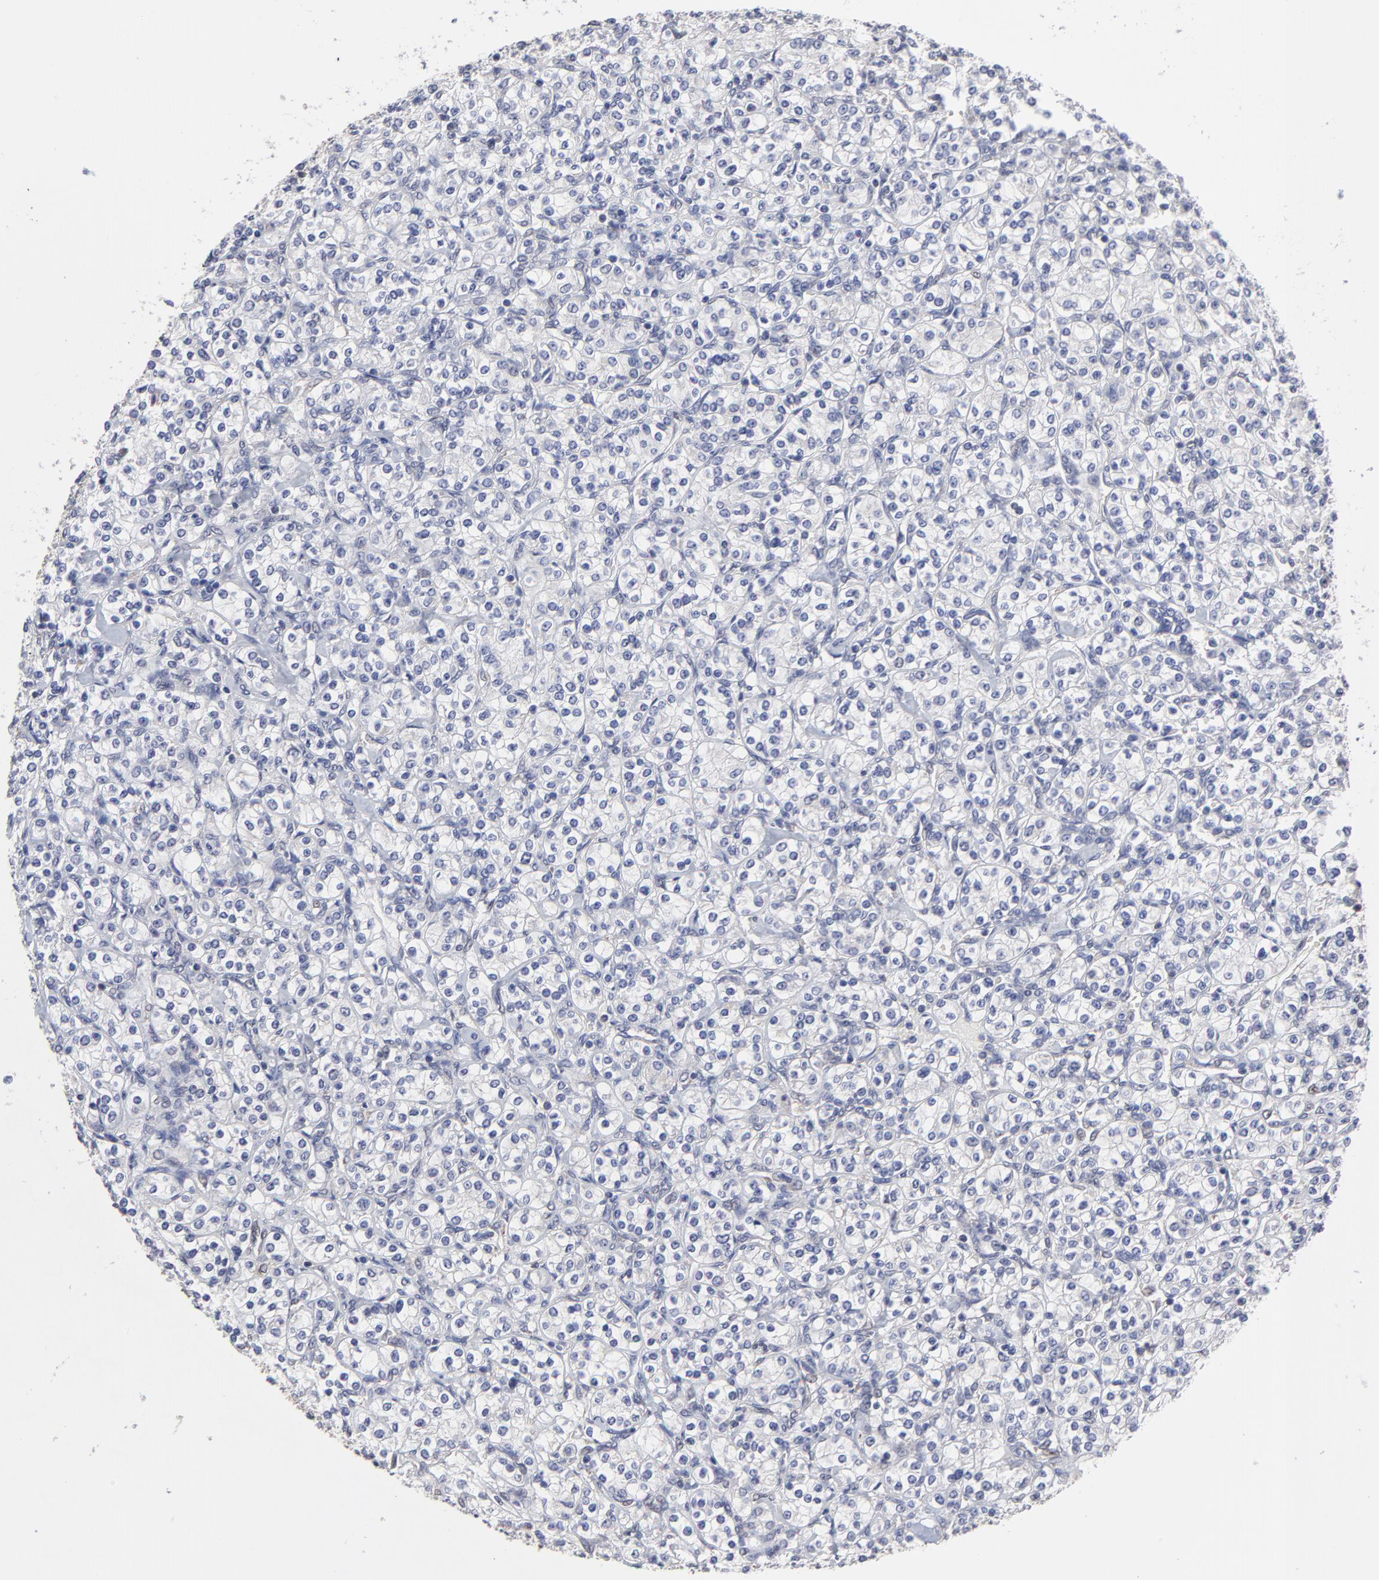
{"staining": {"intensity": "negative", "quantity": "none", "location": "none"}, "tissue": "renal cancer", "cell_type": "Tumor cells", "image_type": "cancer", "snomed": [{"axis": "morphology", "description": "Adenocarcinoma, NOS"}, {"axis": "topography", "description": "Kidney"}], "caption": "A micrograph of adenocarcinoma (renal) stained for a protein displays no brown staining in tumor cells.", "gene": "CCT2", "patient": {"sex": "male", "age": 77}}